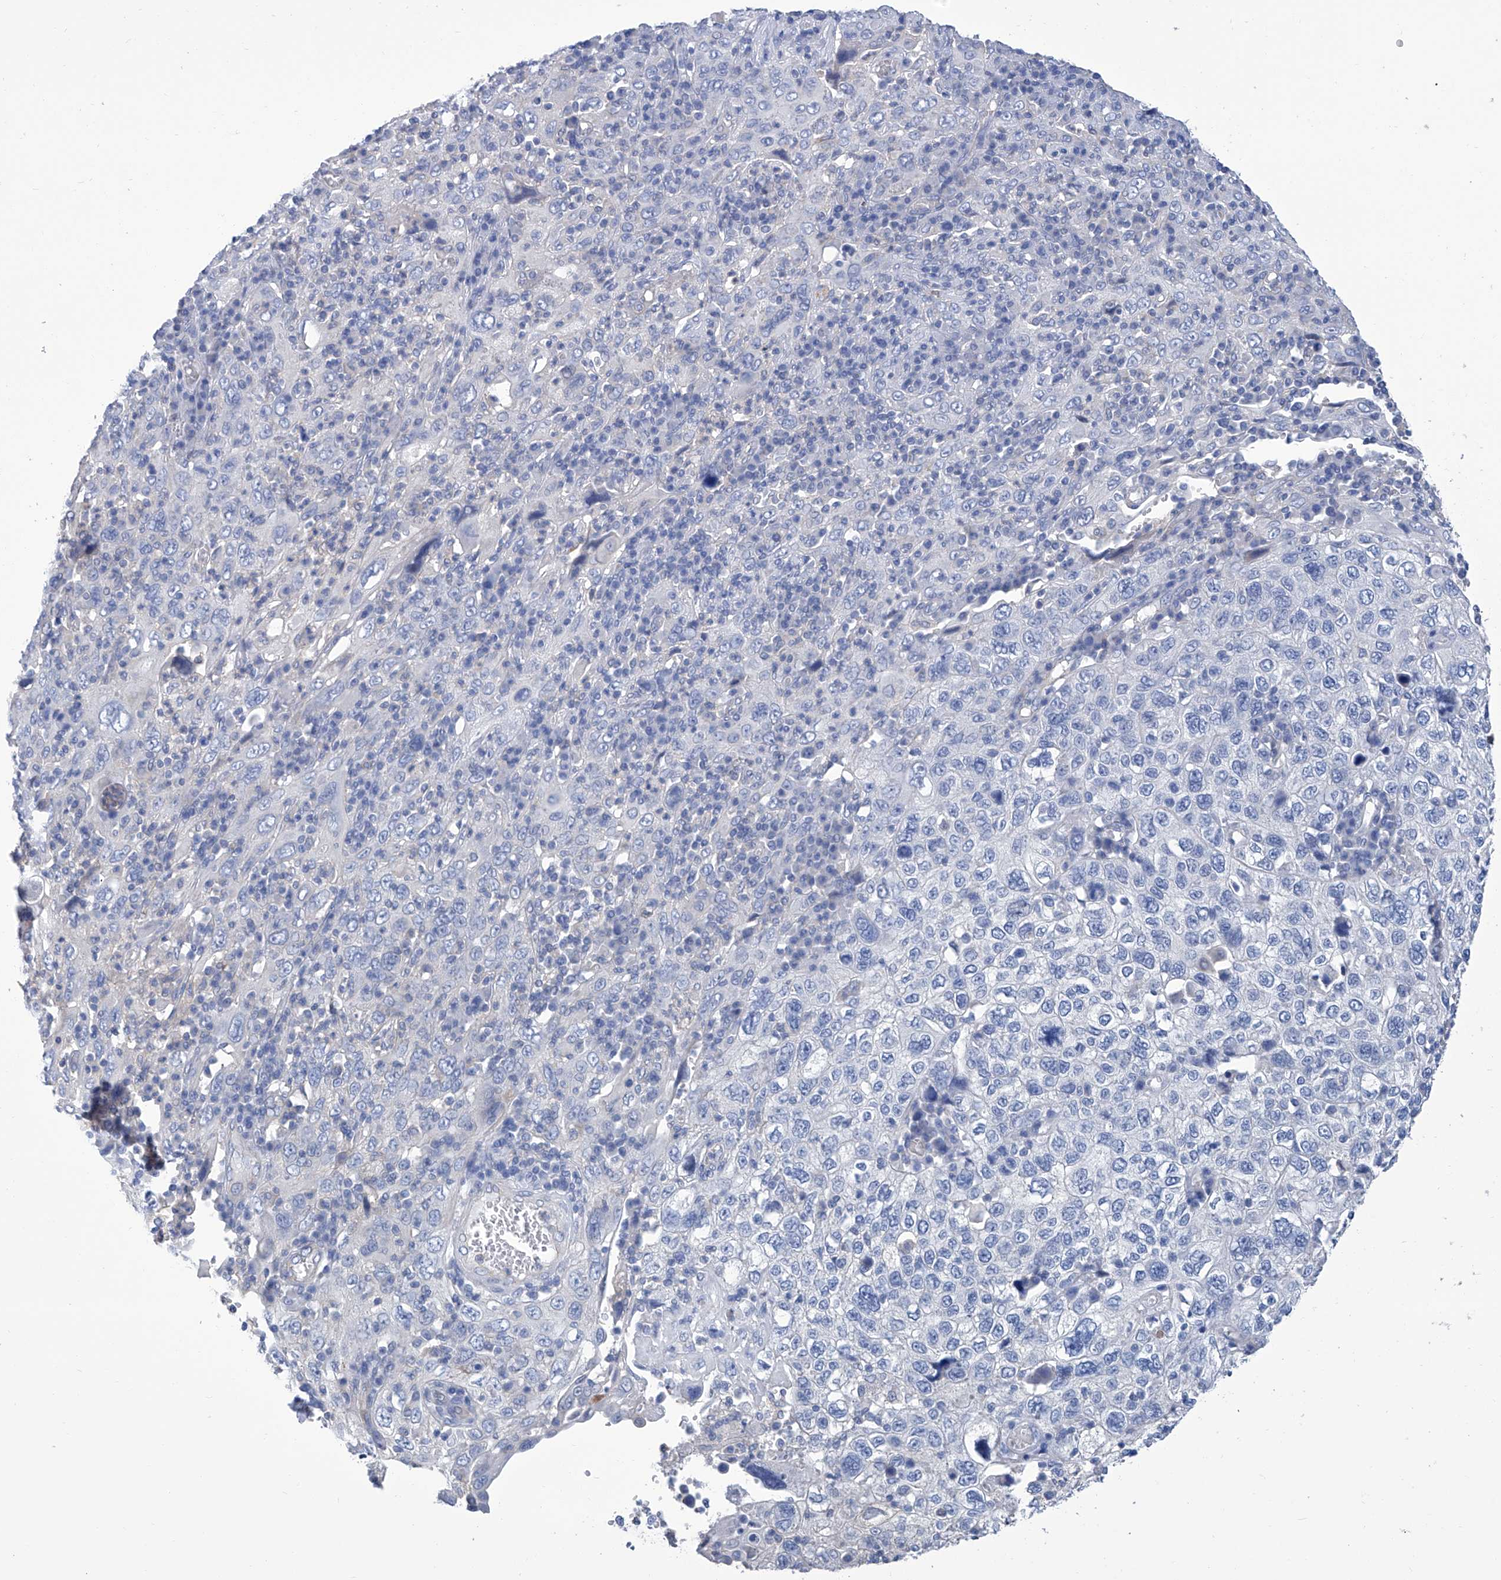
{"staining": {"intensity": "negative", "quantity": "none", "location": "none"}, "tissue": "cervical cancer", "cell_type": "Tumor cells", "image_type": "cancer", "snomed": [{"axis": "morphology", "description": "Squamous cell carcinoma, NOS"}, {"axis": "topography", "description": "Cervix"}], "caption": "Tumor cells show no significant expression in cervical squamous cell carcinoma.", "gene": "SMS", "patient": {"sex": "female", "age": 46}}